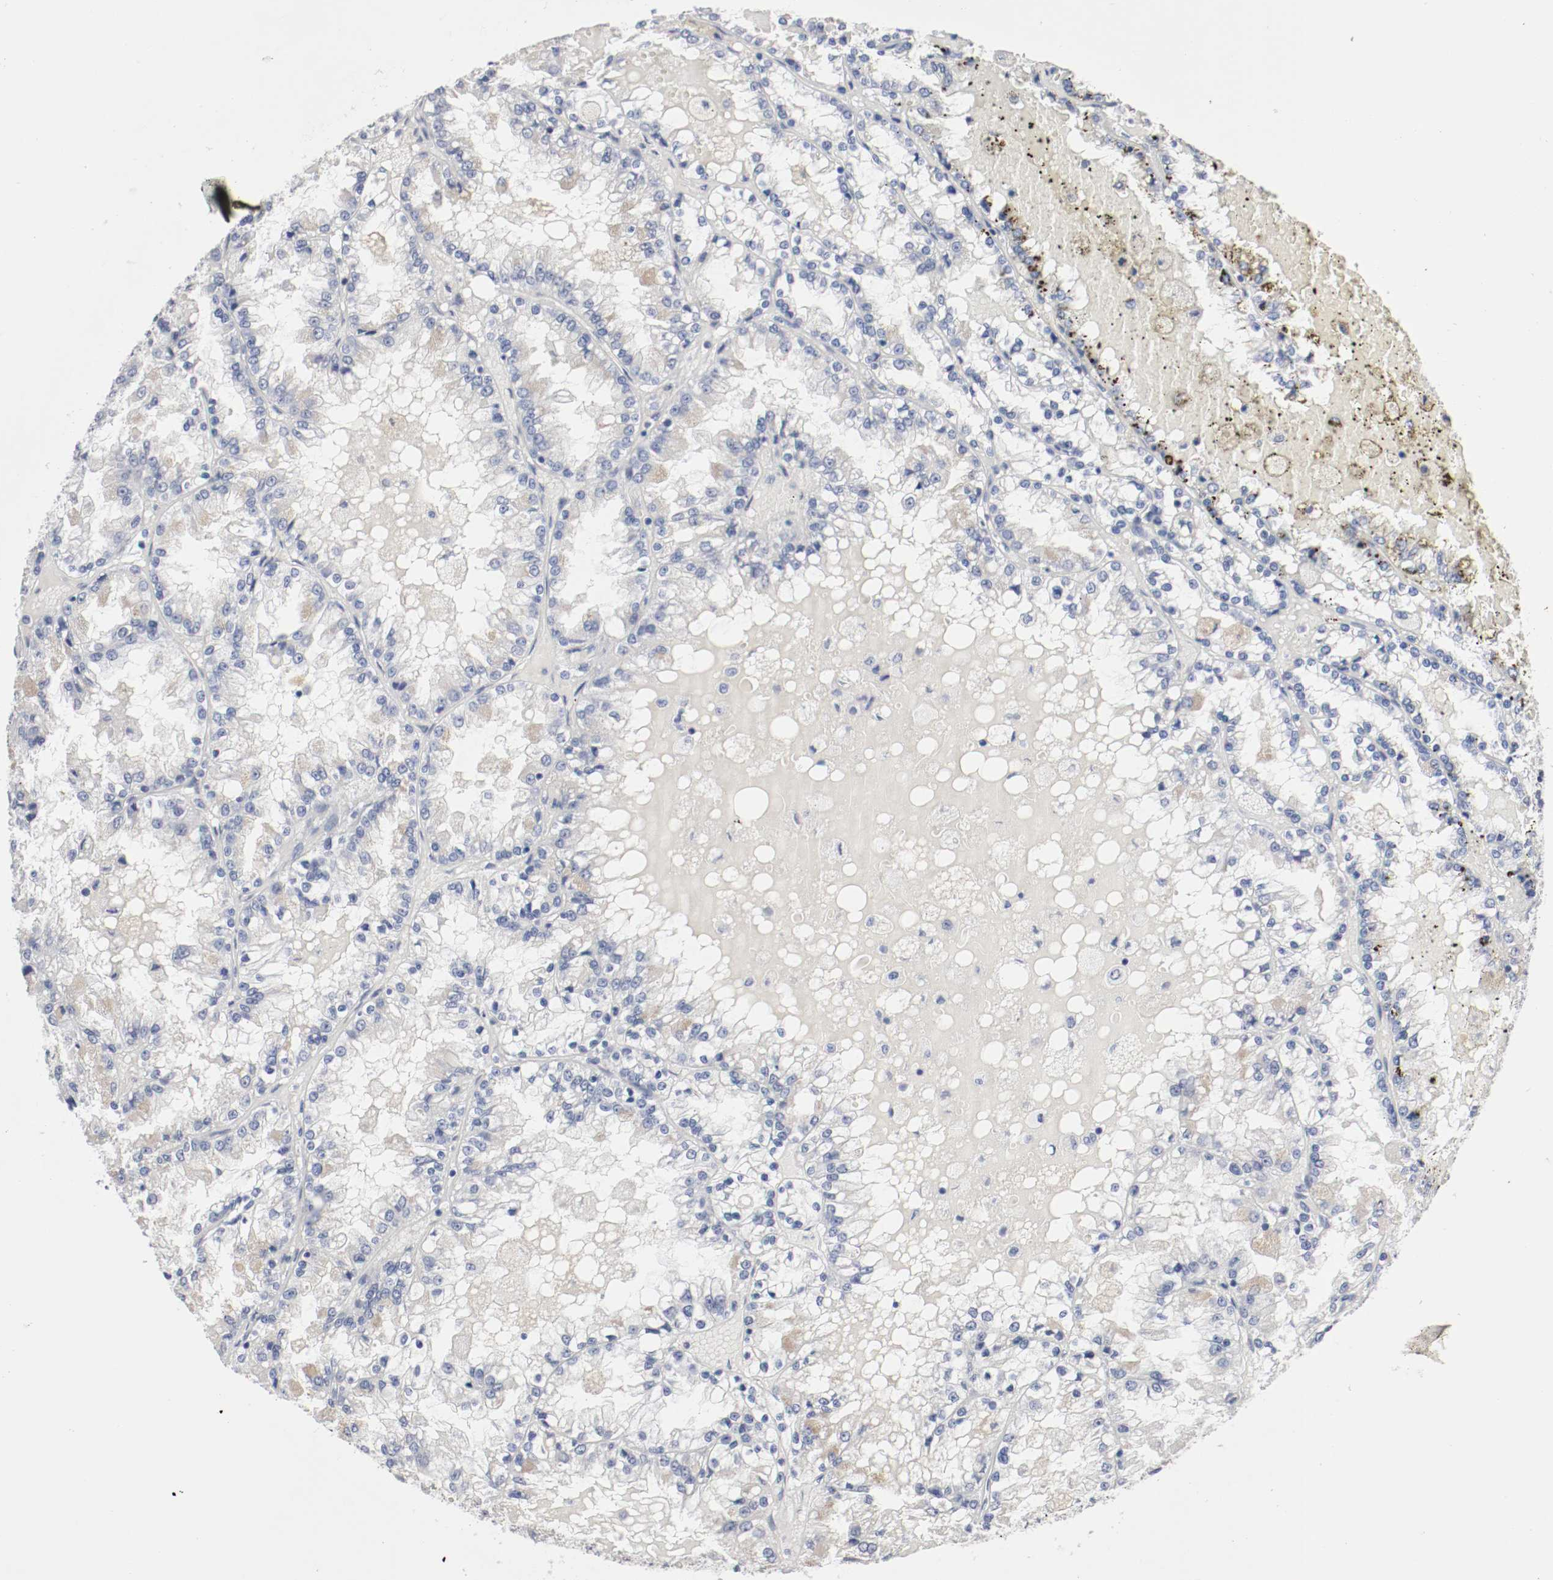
{"staining": {"intensity": "negative", "quantity": "none", "location": "none"}, "tissue": "renal cancer", "cell_type": "Tumor cells", "image_type": "cancer", "snomed": [{"axis": "morphology", "description": "Adenocarcinoma, NOS"}, {"axis": "topography", "description": "Kidney"}], "caption": "An IHC micrograph of adenocarcinoma (renal) is shown. There is no staining in tumor cells of adenocarcinoma (renal). (DAB immunohistochemistry visualized using brightfield microscopy, high magnification).", "gene": "CEBPE", "patient": {"sex": "female", "age": 56}}